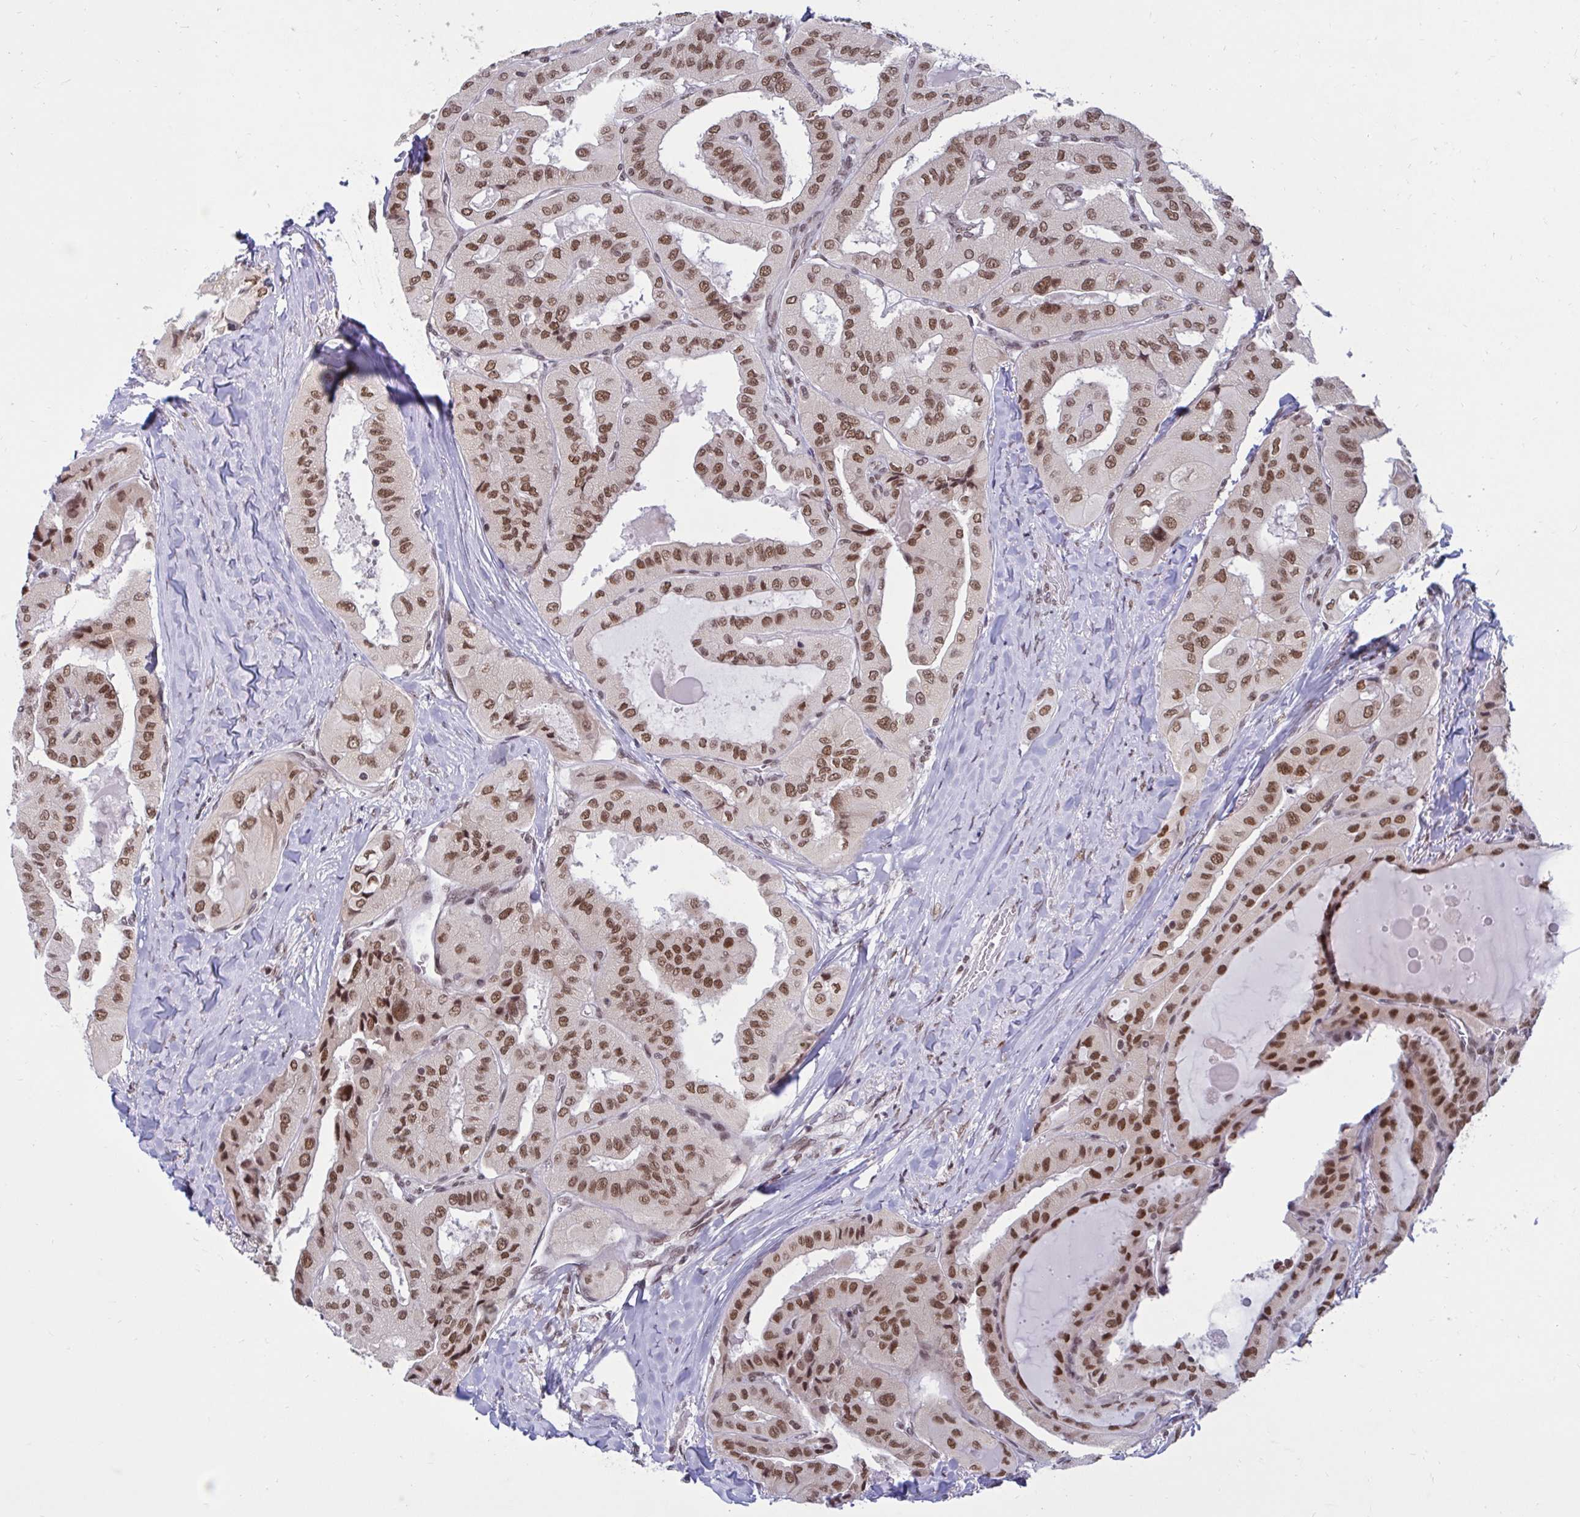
{"staining": {"intensity": "moderate", "quantity": ">75%", "location": "nuclear"}, "tissue": "thyroid cancer", "cell_type": "Tumor cells", "image_type": "cancer", "snomed": [{"axis": "morphology", "description": "Normal tissue, NOS"}, {"axis": "morphology", "description": "Papillary adenocarcinoma, NOS"}, {"axis": "topography", "description": "Thyroid gland"}], "caption": "Brown immunohistochemical staining in human papillary adenocarcinoma (thyroid) shows moderate nuclear expression in approximately >75% of tumor cells.", "gene": "PHF10", "patient": {"sex": "female", "age": 59}}